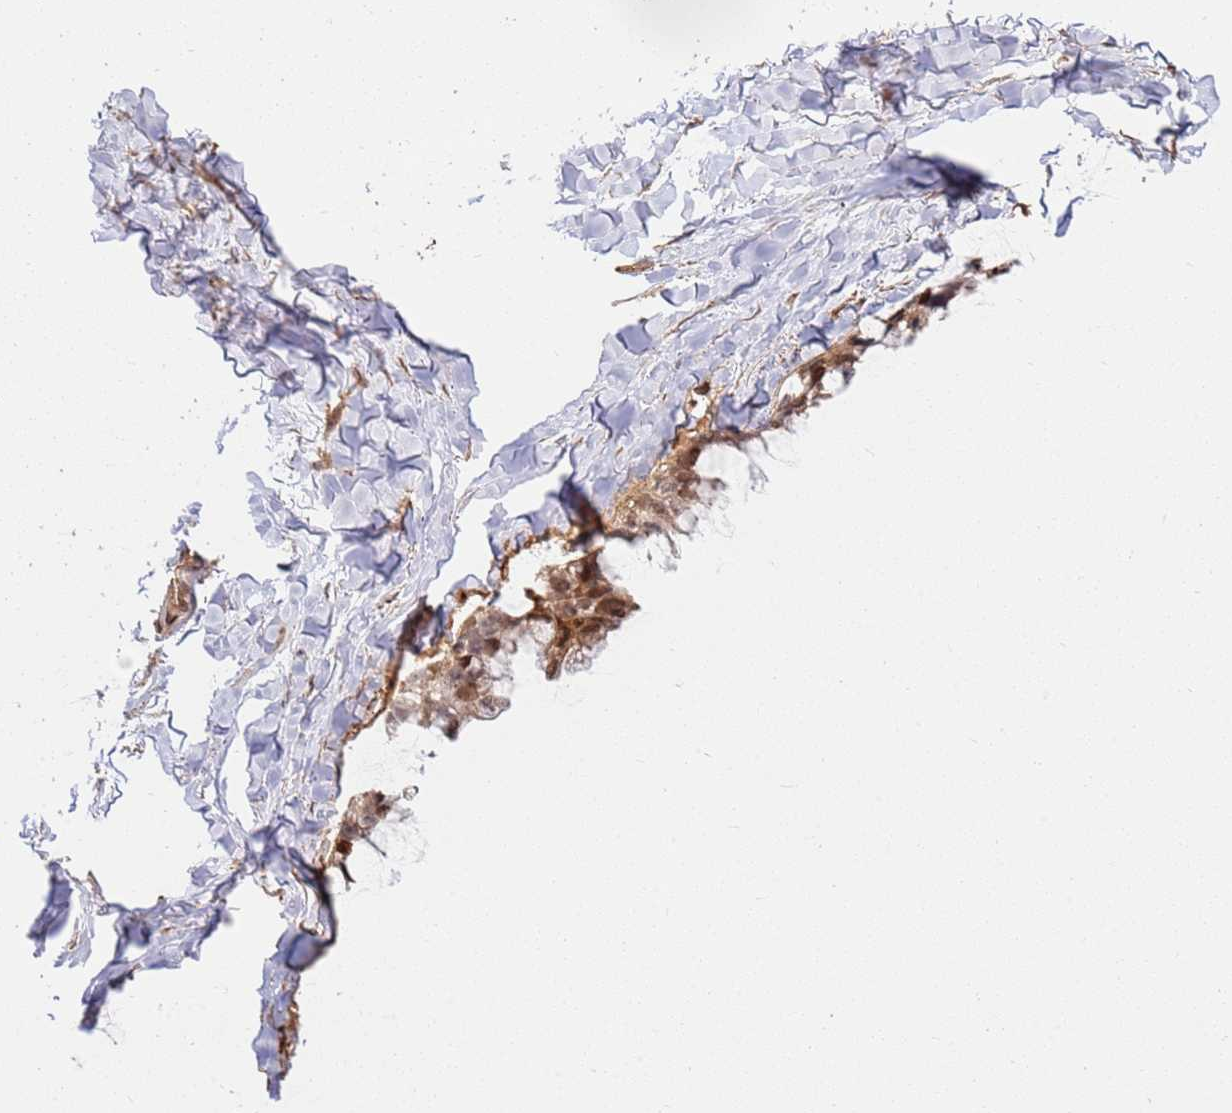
{"staining": {"intensity": "moderate", "quantity": ">75%", "location": "cytoplasmic/membranous,nuclear"}, "tissue": "ovarian cancer", "cell_type": "Tumor cells", "image_type": "cancer", "snomed": [{"axis": "morphology", "description": "Cystadenocarcinoma, mucinous, NOS"}, {"axis": "topography", "description": "Ovary"}], "caption": "Ovarian mucinous cystadenocarcinoma tissue reveals moderate cytoplasmic/membranous and nuclear positivity in about >75% of tumor cells, visualized by immunohistochemistry.", "gene": "TMEM233", "patient": {"sex": "female", "age": 39}}